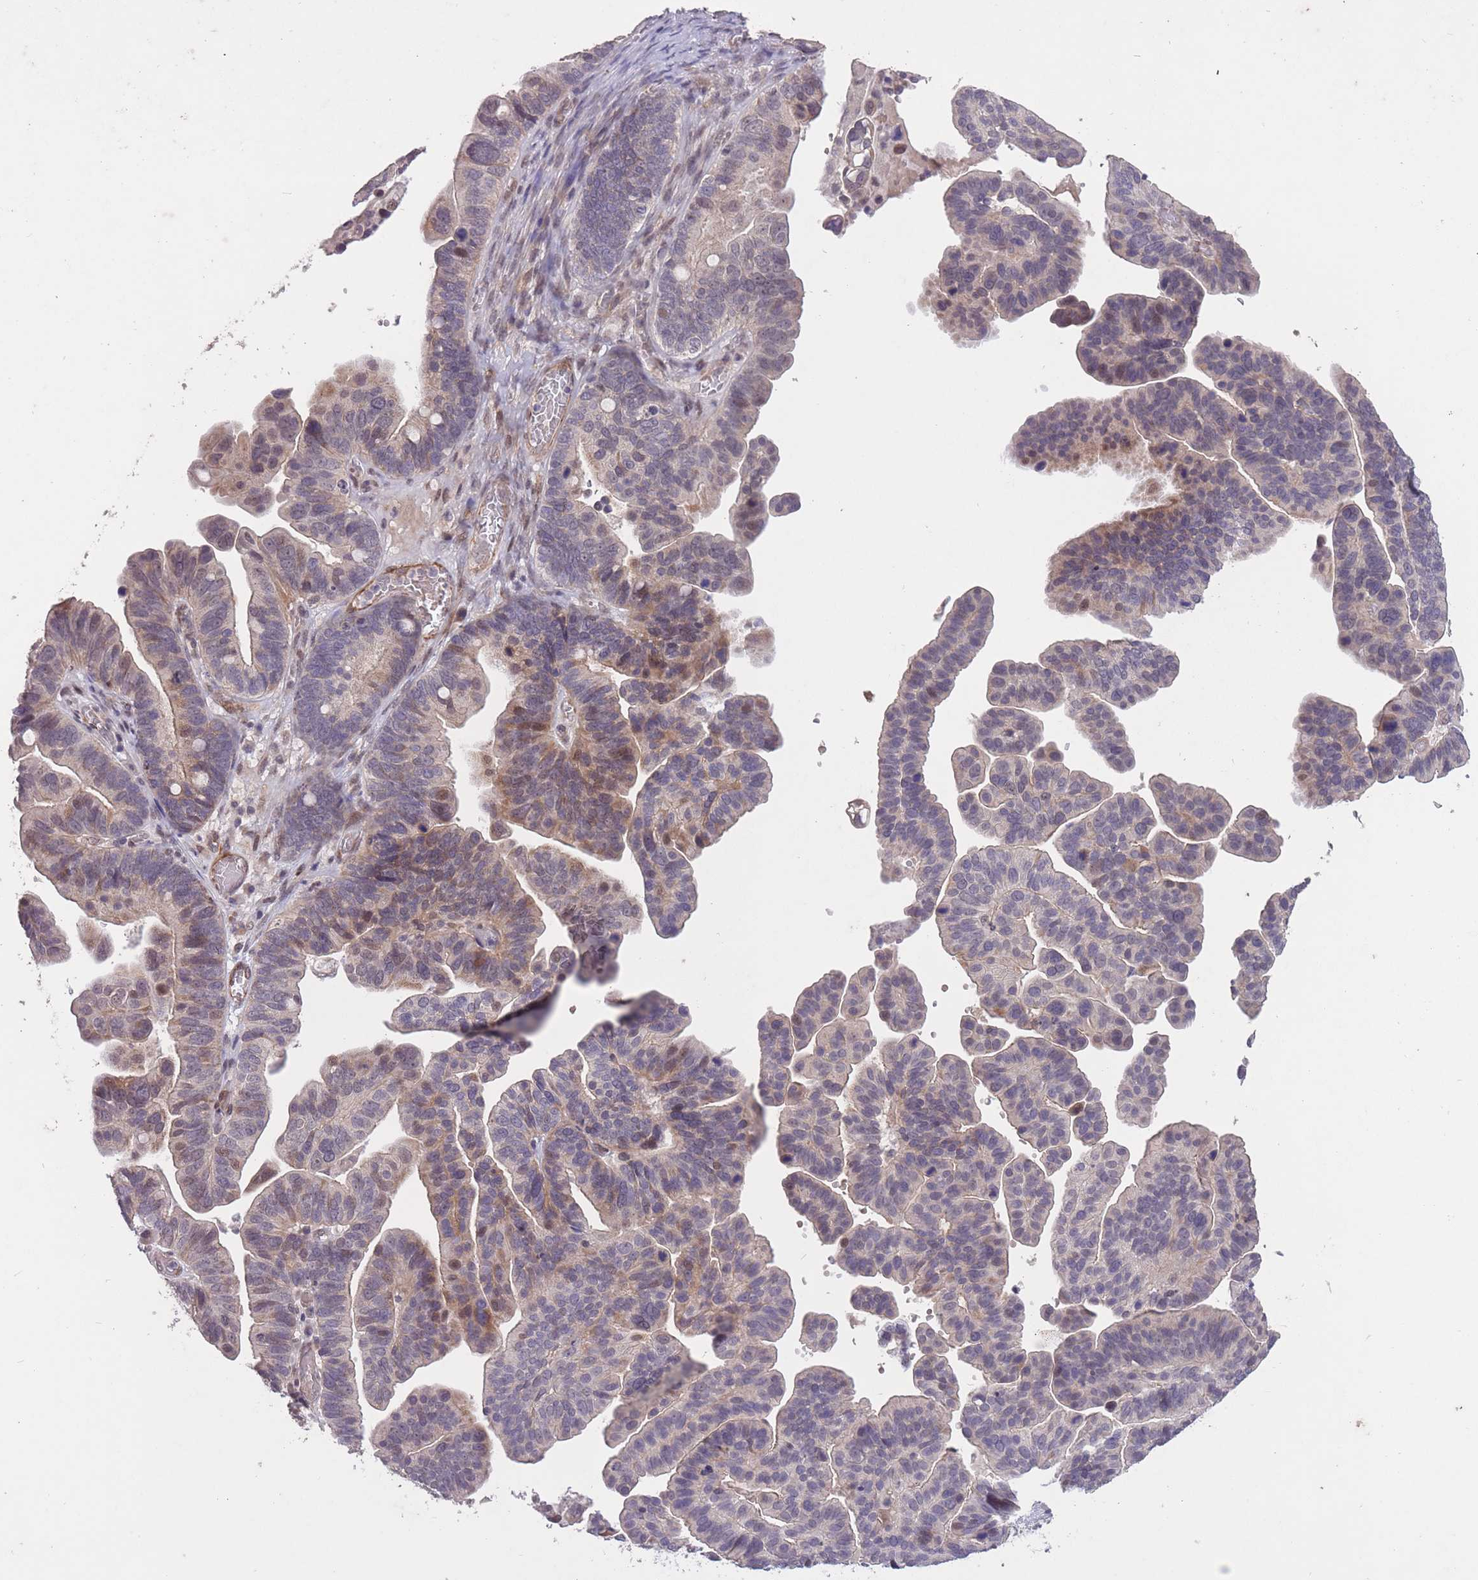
{"staining": {"intensity": "moderate", "quantity": "<25%", "location": "nuclear"}, "tissue": "ovarian cancer", "cell_type": "Tumor cells", "image_type": "cancer", "snomed": [{"axis": "morphology", "description": "Cystadenocarcinoma, serous, NOS"}, {"axis": "topography", "description": "Ovary"}], "caption": "Moderate nuclear positivity for a protein is seen in about <25% of tumor cells of ovarian serous cystadenocarcinoma using immunohistochemistry (IHC).", "gene": "CBX6", "patient": {"sex": "female", "age": 56}}